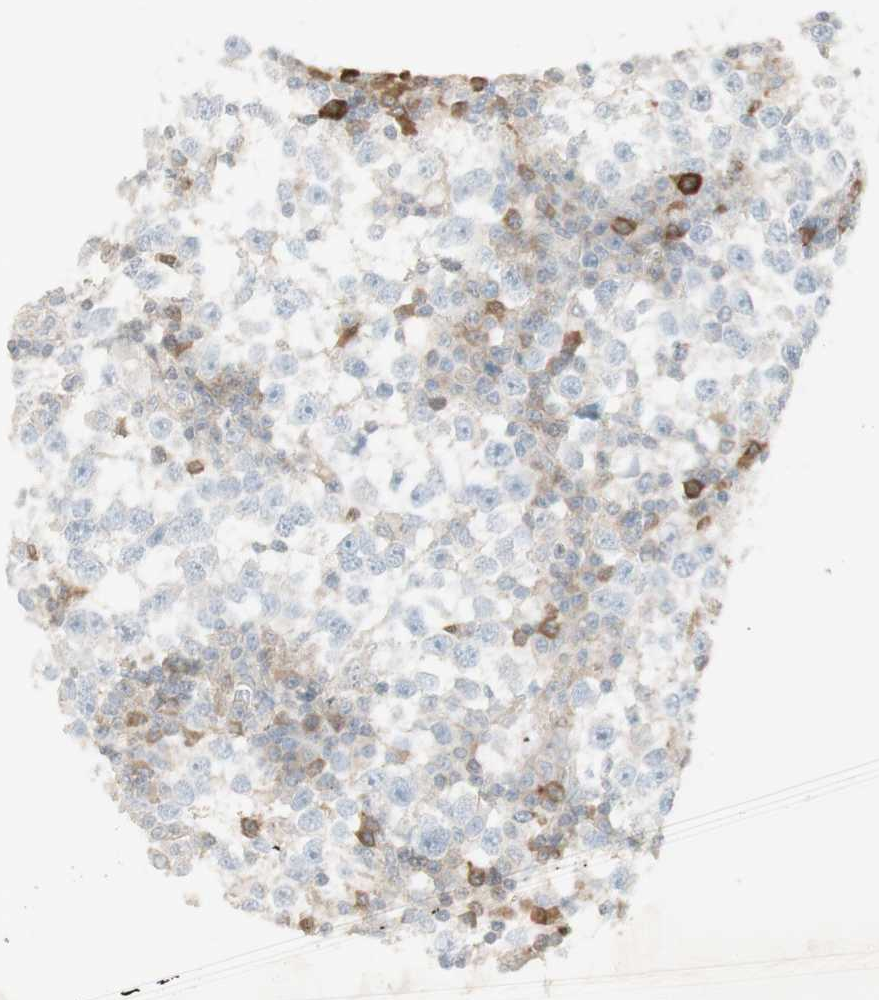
{"staining": {"intensity": "negative", "quantity": "none", "location": "none"}, "tissue": "testis cancer", "cell_type": "Tumor cells", "image_type": "cancer", "snomed": [{"axis": "morphology", "description": "Seminoma, NOS"}, {"axis": "topography", "description": "Testis"}], "caption": "An IHC histopathology image of seminoma (testis) is shown. There is no staining in tumor cells of seminoma (testis).", "gene": "NID1", "patient": {"sex": "male", "age": 65}}